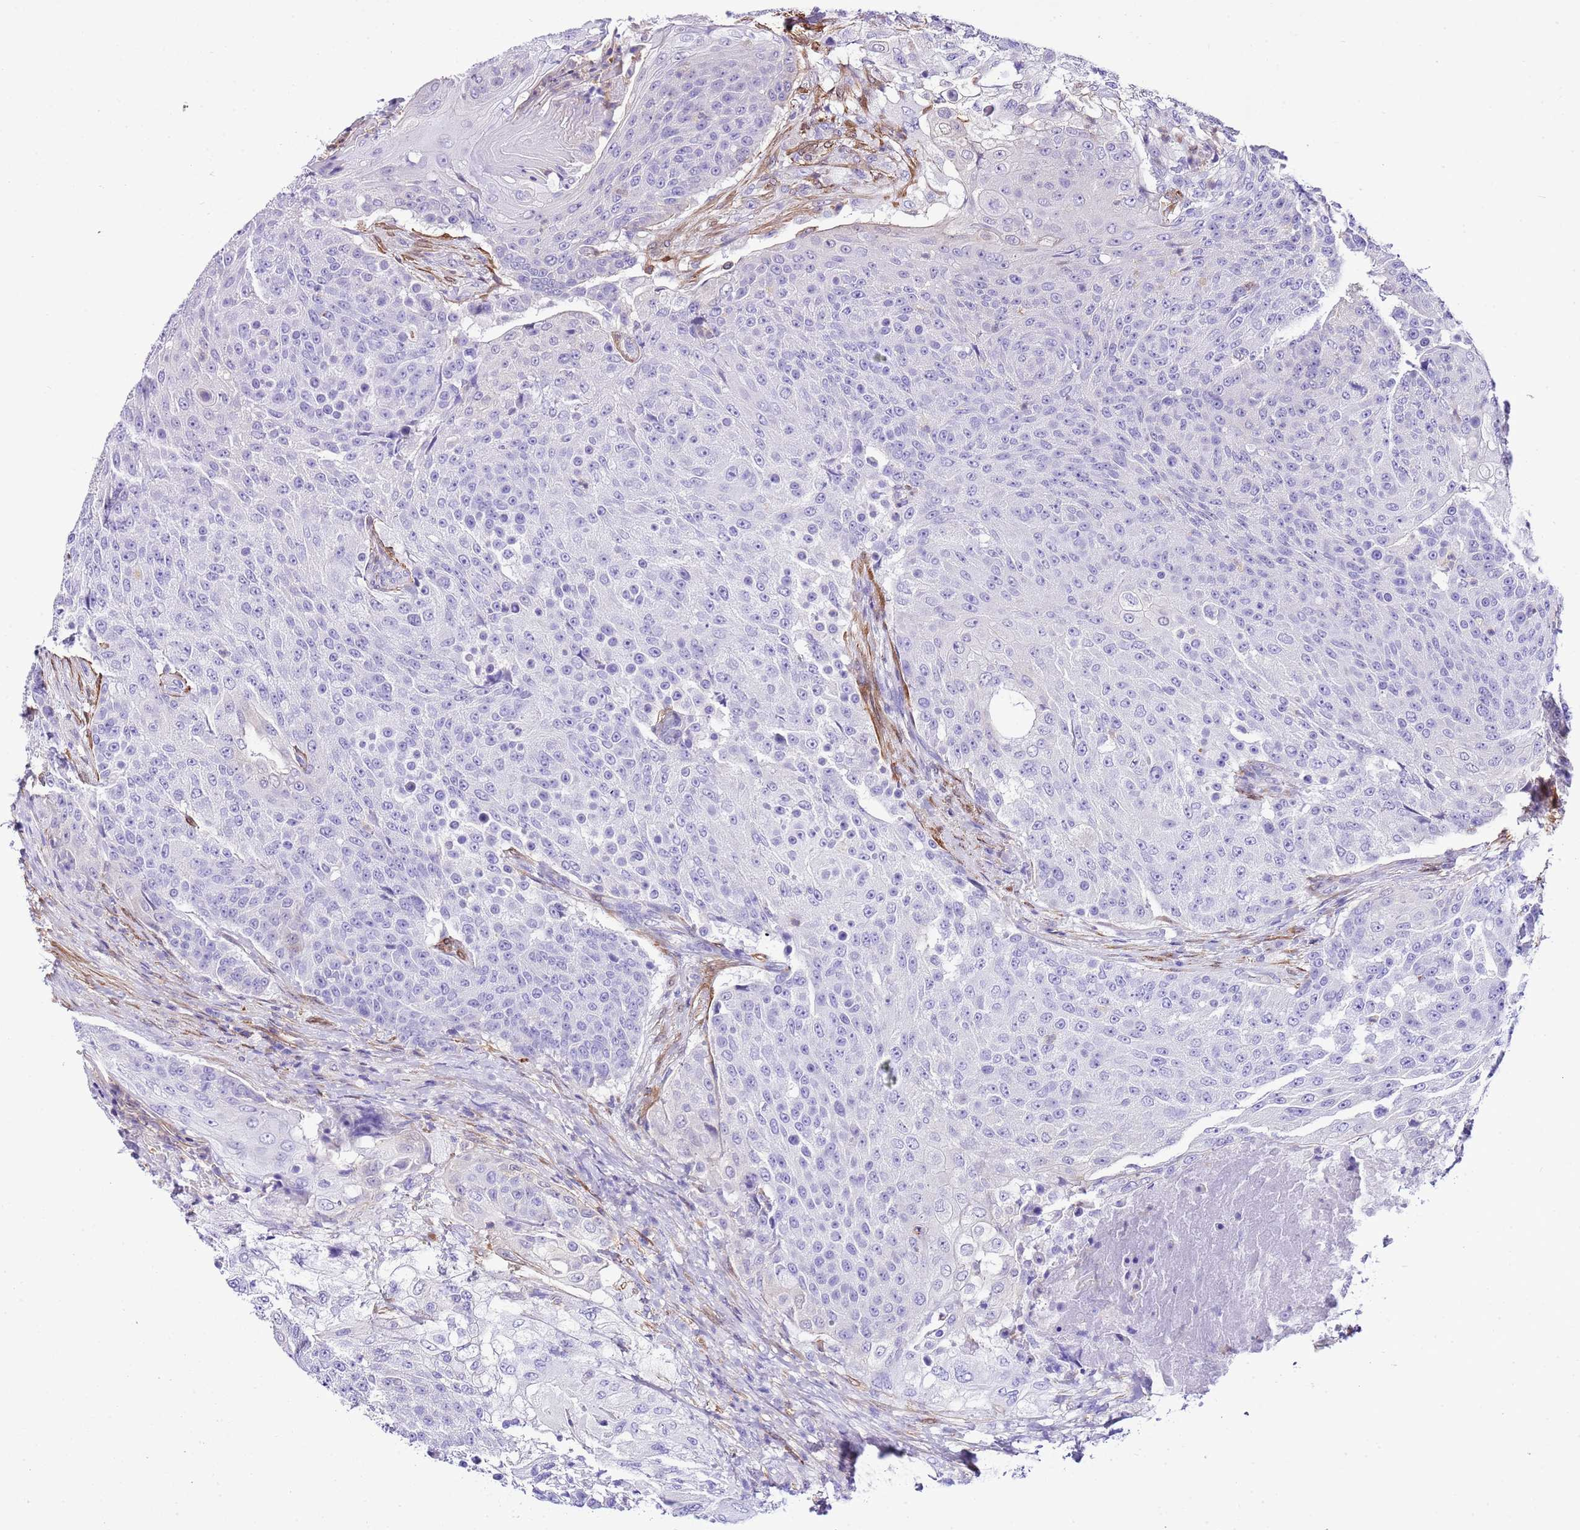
{"staining": {"intensity": "negative", "quantity": "none", "location": "none"}, "tissue": "urothelial cancer", "cell_type": "Tumor cells", "image_type": "cancer", "snomed": [{"axis": "morphology", "description": "Urothelial carcinoma, High grade"}, {"axis": "topography", "description": "Urinary bladder"}], "caption": "Micrograph shows no protein expression in tumor cells of urothelial carcinoma (high-grade) tissue. (DAB (3,3'-diaminobenzidine) immunohistochemistry, high magnification).", "gene": "CNN2", "patient": {"sex": "female", "age": 63}}